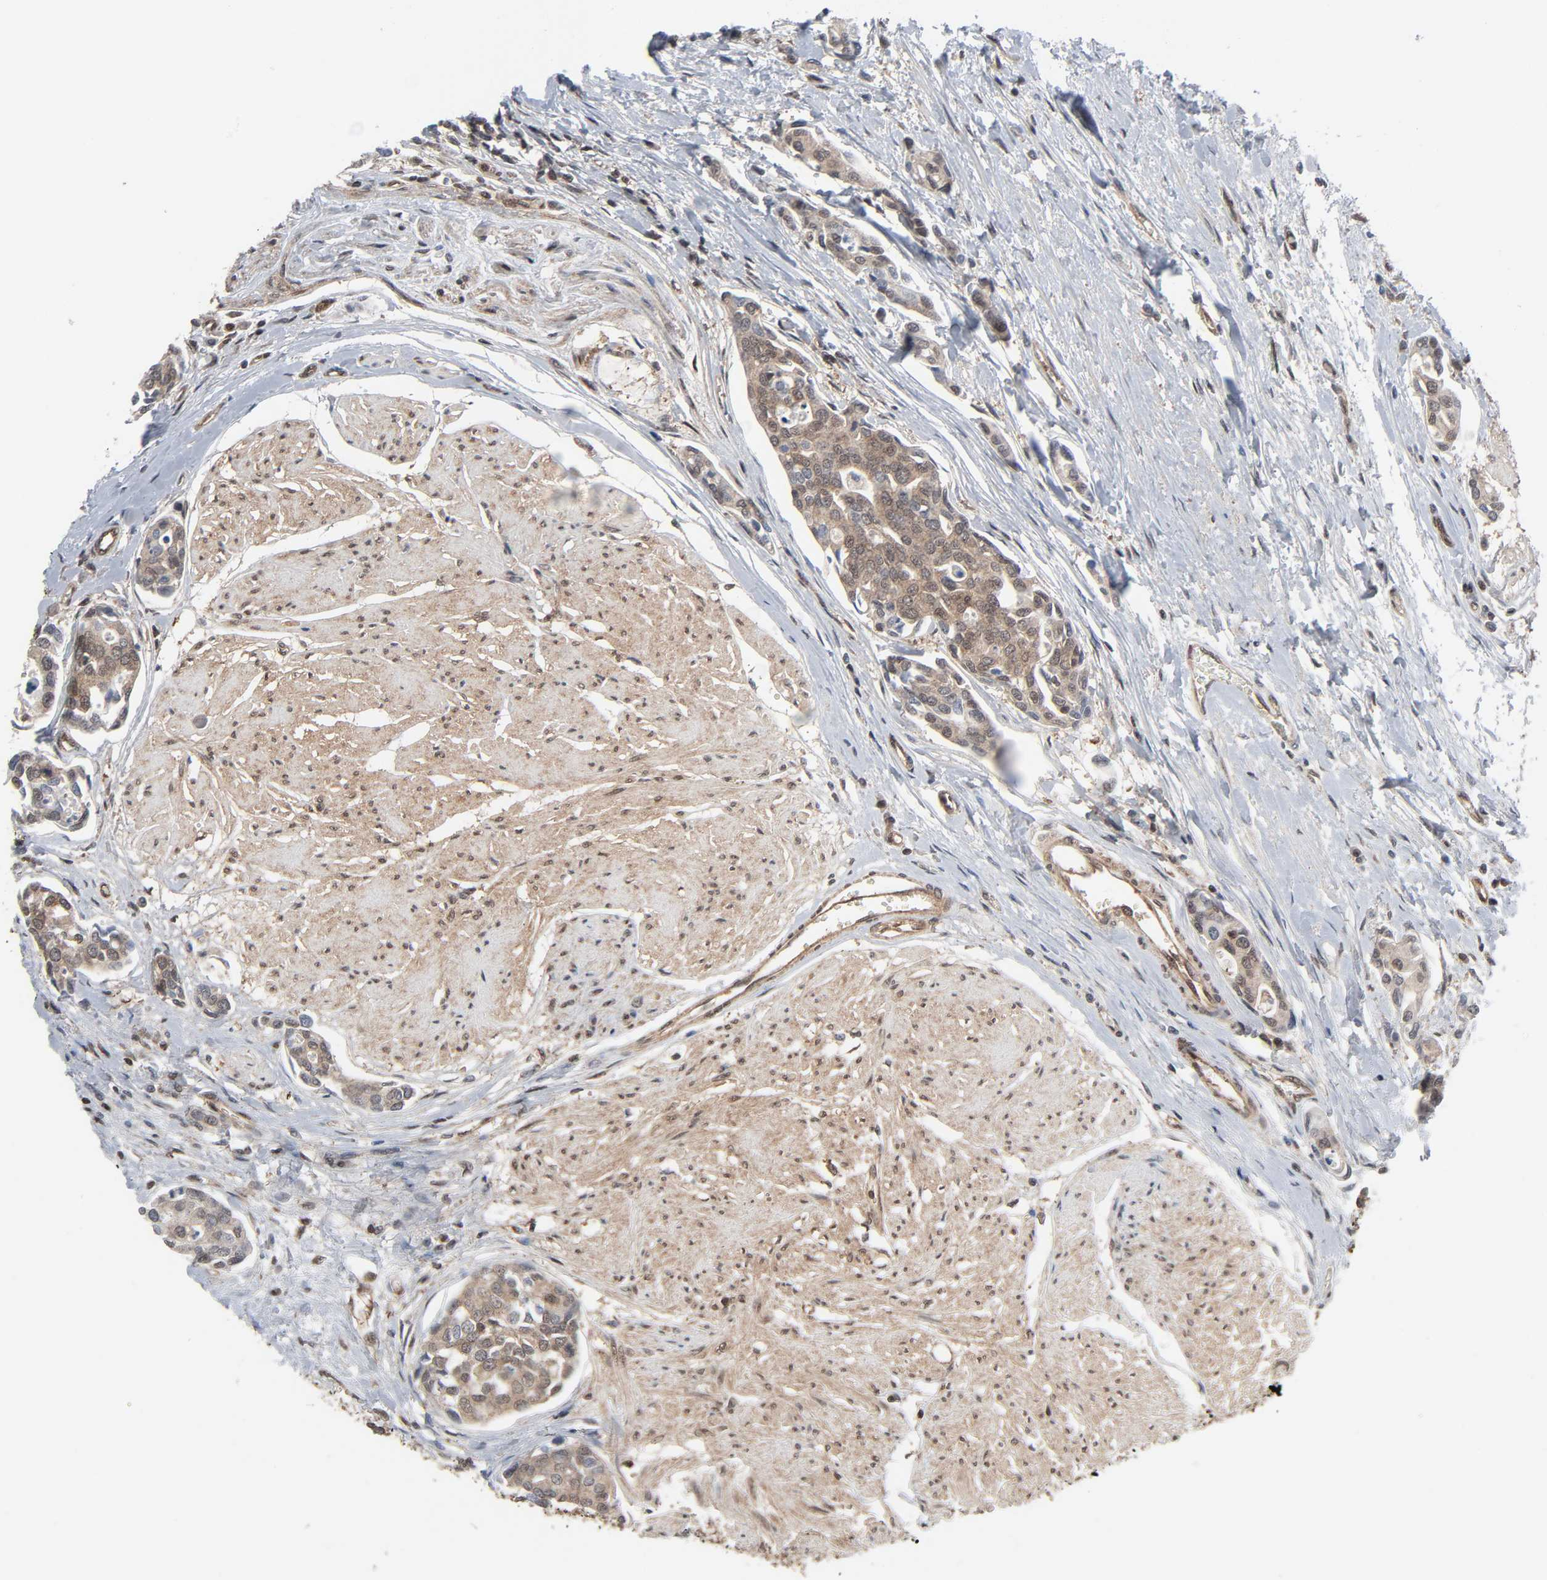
{"staining": {"intensity": "moderate", "quantity": ">75%", "location": "cytoplasmic/membranous,nuclear"}, "tissue": "urothelial cancer", "cell_type": "Tumor cells", "image_type": "cancer", "snomed": [{"axis": "morphology", "description": "Urothelial carcinoma, High grade"}, {"axis": "topography", "description": "Urinary bladder"}], "caption": "Protein staining of urothelial cancer tissue exhibits moderate cytoplasmic/membranous and nuclear positivity in approximately >75% of tumor cells.", "gene": "GSK3A", "patient": {"sex": "male", "age": 78}}